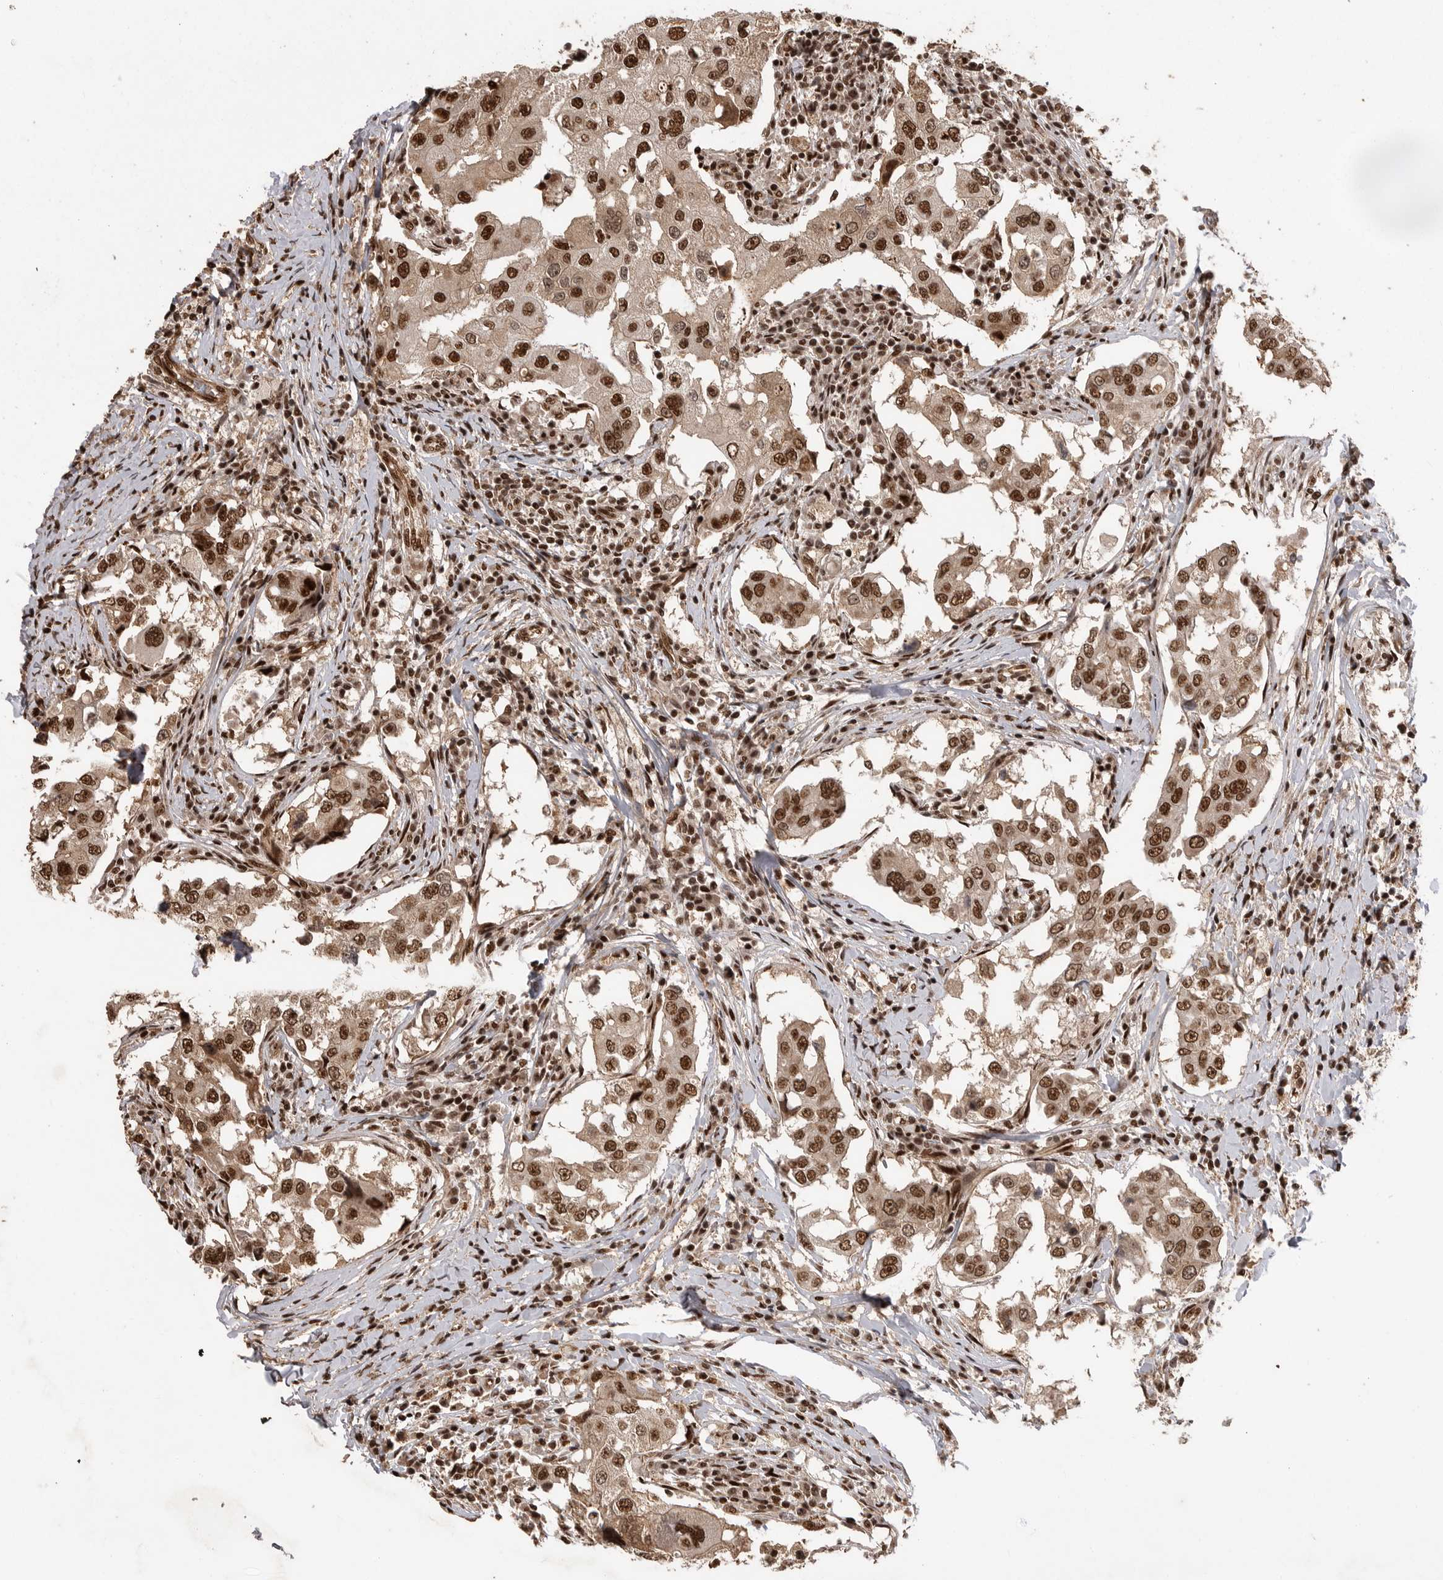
{"staining": {"intensity": "strong", "quantity": ">75%", "location": "nuclear"}, "tissue": "breast cancer", "cell_type": "Tumor cells", "image_type": "cancer", "snomed": [{"axis": "morphology", "description": "Duct carcinoma"}, {"axis": "topography", "description": "Breast"}], "caption": "Tumor cells exhibit strong nuclear staining in about >75% of cells in infiltrating ductal carcinoma (breast).", "gene": "PPP1R8", "patient": {"sex": "female", "age": 27}}